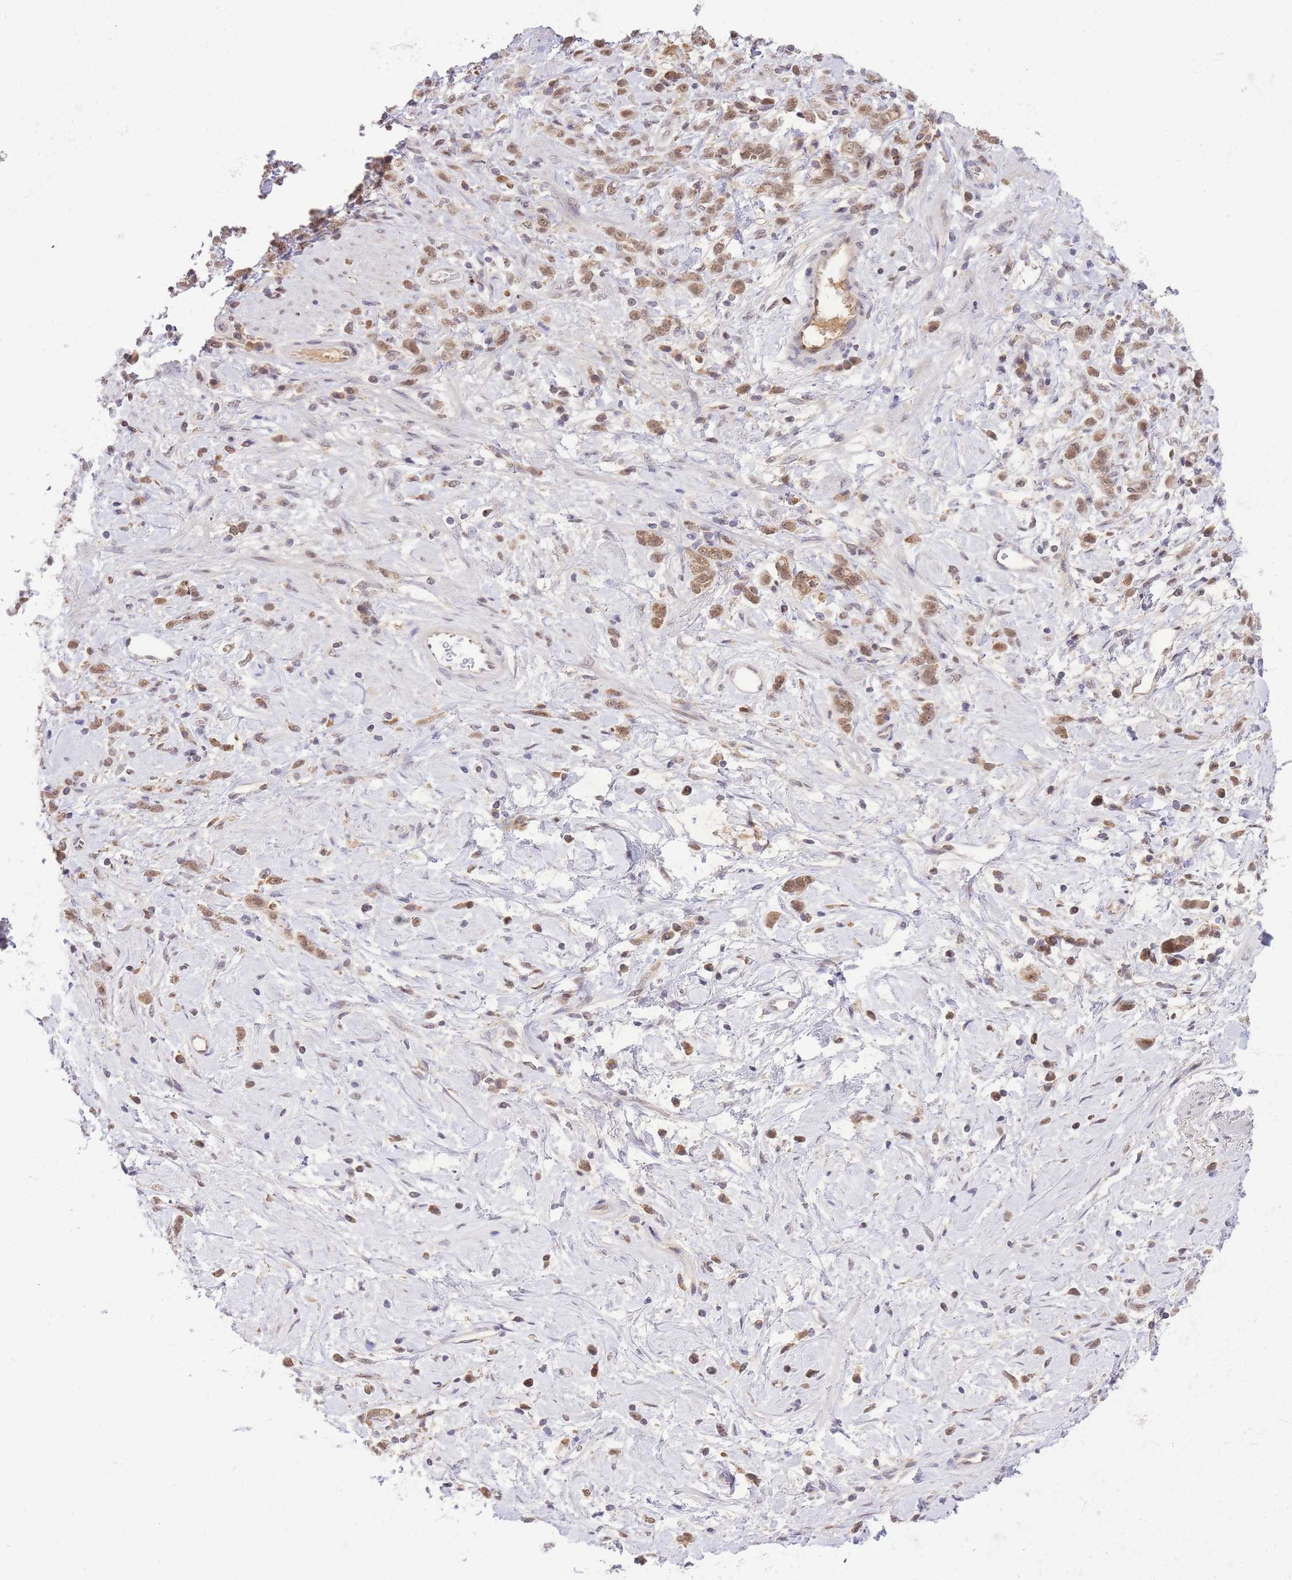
{"staining": {"intensity": "moderate", "quantity": ">75%", "location": "cytoplasmic/membranous,nuclear"}, "tissue": "stomach cancer", "cell_type": "Tumor cells", "image_type": "cancer", "snomed": [{"axis": "morphology", "description": "Adenocarcinoma, NOS"}, {"axis": "topography", "description": "Stomach"}], "caption": "IHC staining of stomach adenocarcinoma, which reveals medium levels of moderate cytoplasmic/membranous and nuclear staining in about >75% of tumor cells indicating moderate cytoplasmic/membranous and nuclear protein positivity. The staining was performed using DAB (3,3'-diaminobenzidine) (brown) for protein detection and nuclei were counterstained in hematoxylin (blue).", "gene": "PUS10", "patient": {"sex": "female", "age": 60}}